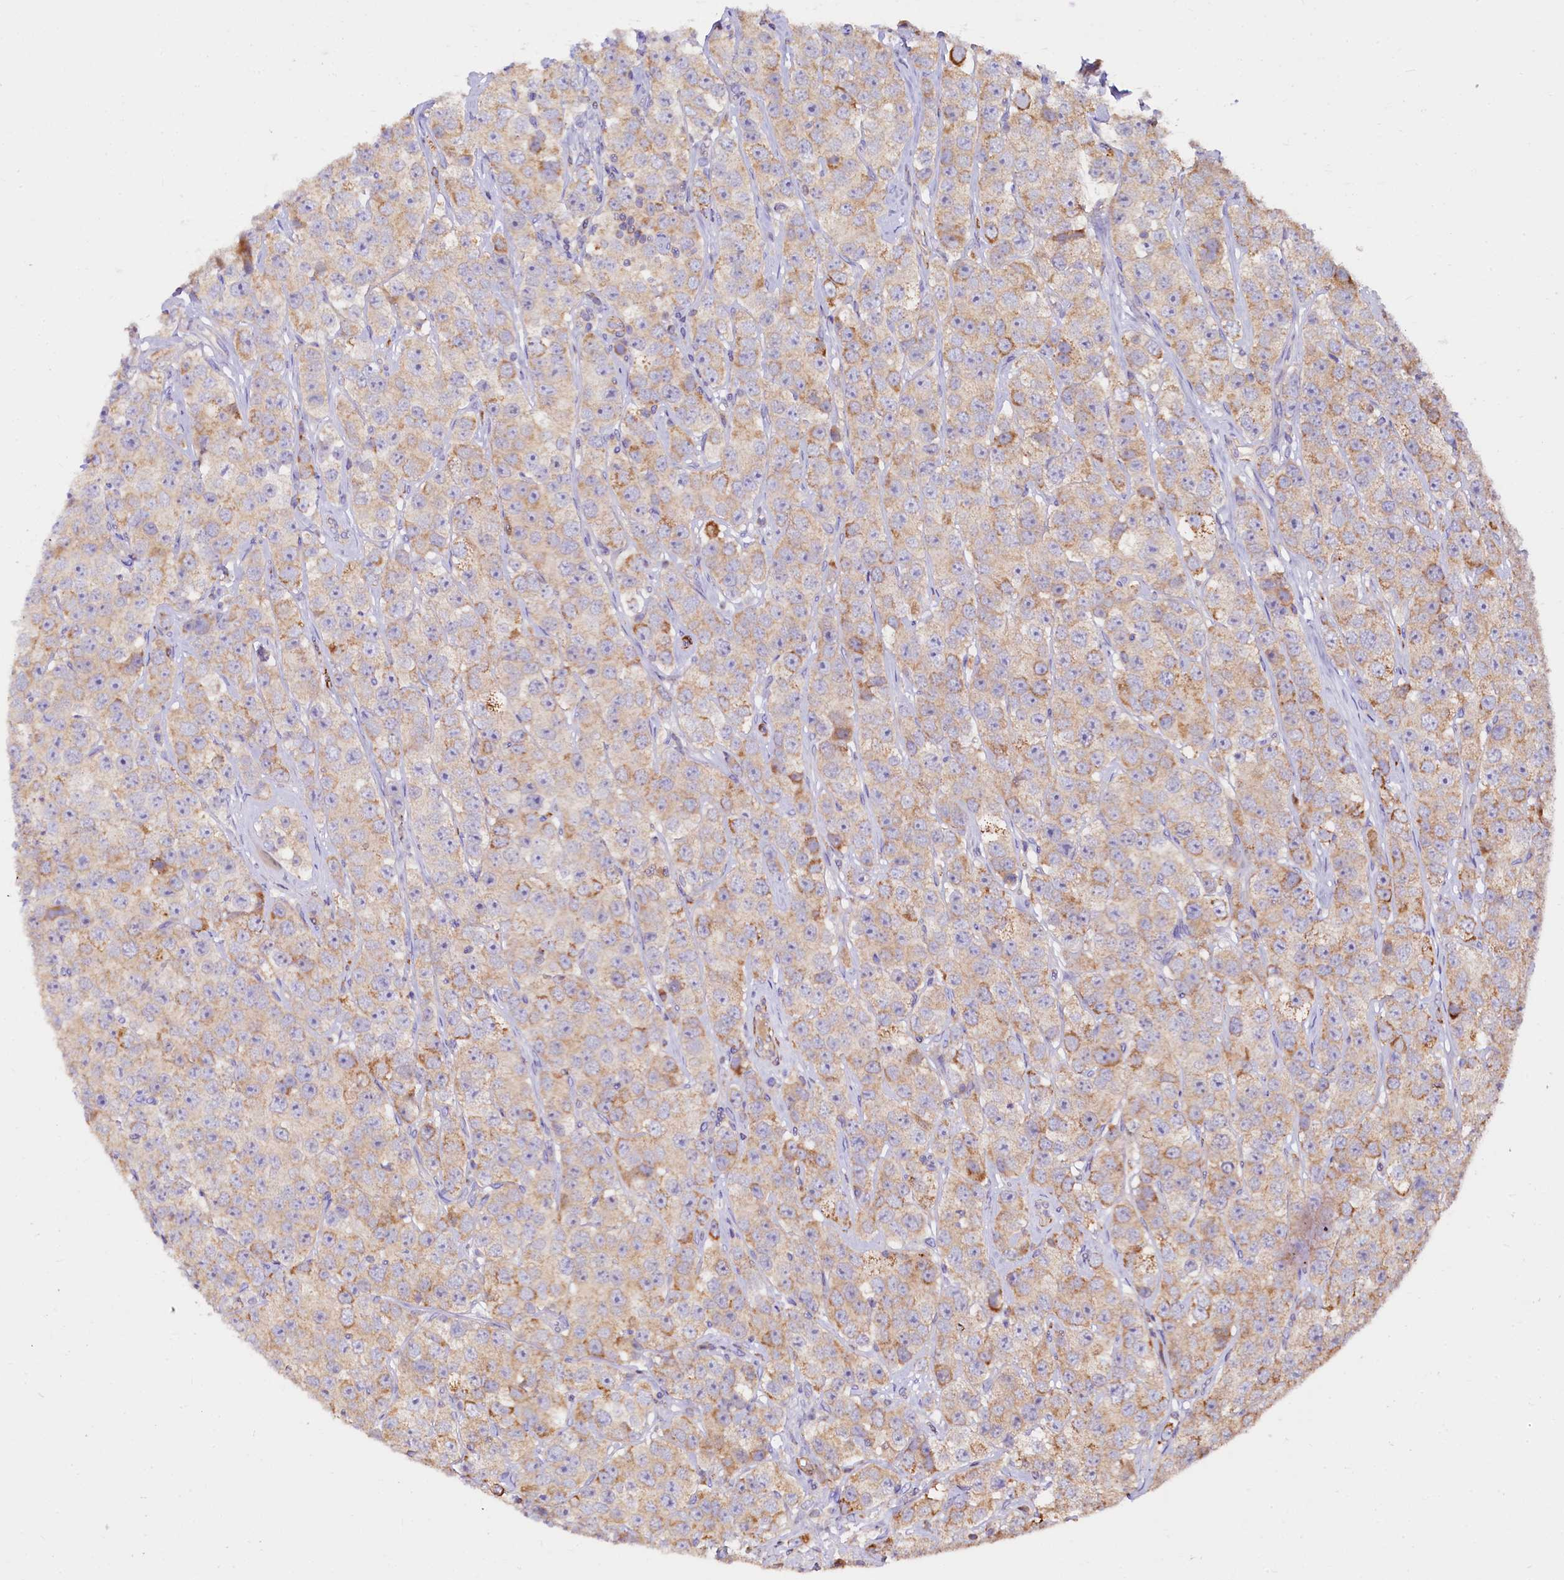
{"staining": {"intensity": "moderate", "quantity": "25%-75%", "location": "cytoplasmic/membranous"}, "tissue": "testis cancer", "cell_type": "Tumor cells", "image_type": "cancer", "snomed": [{"axis": "morphology", "description": "Seminoma, NOS"}, {"axis": "topography", "description": "Testis"}], "caption": "Immunohistochemical staining of human testis seminoma exhibits medium levels of moderate cytoplasmic/membranous positivity in approximately 25%-75% of tumor cells.", "gene": "CIAO3", "patient": {"sex": "male", "age": 28}}